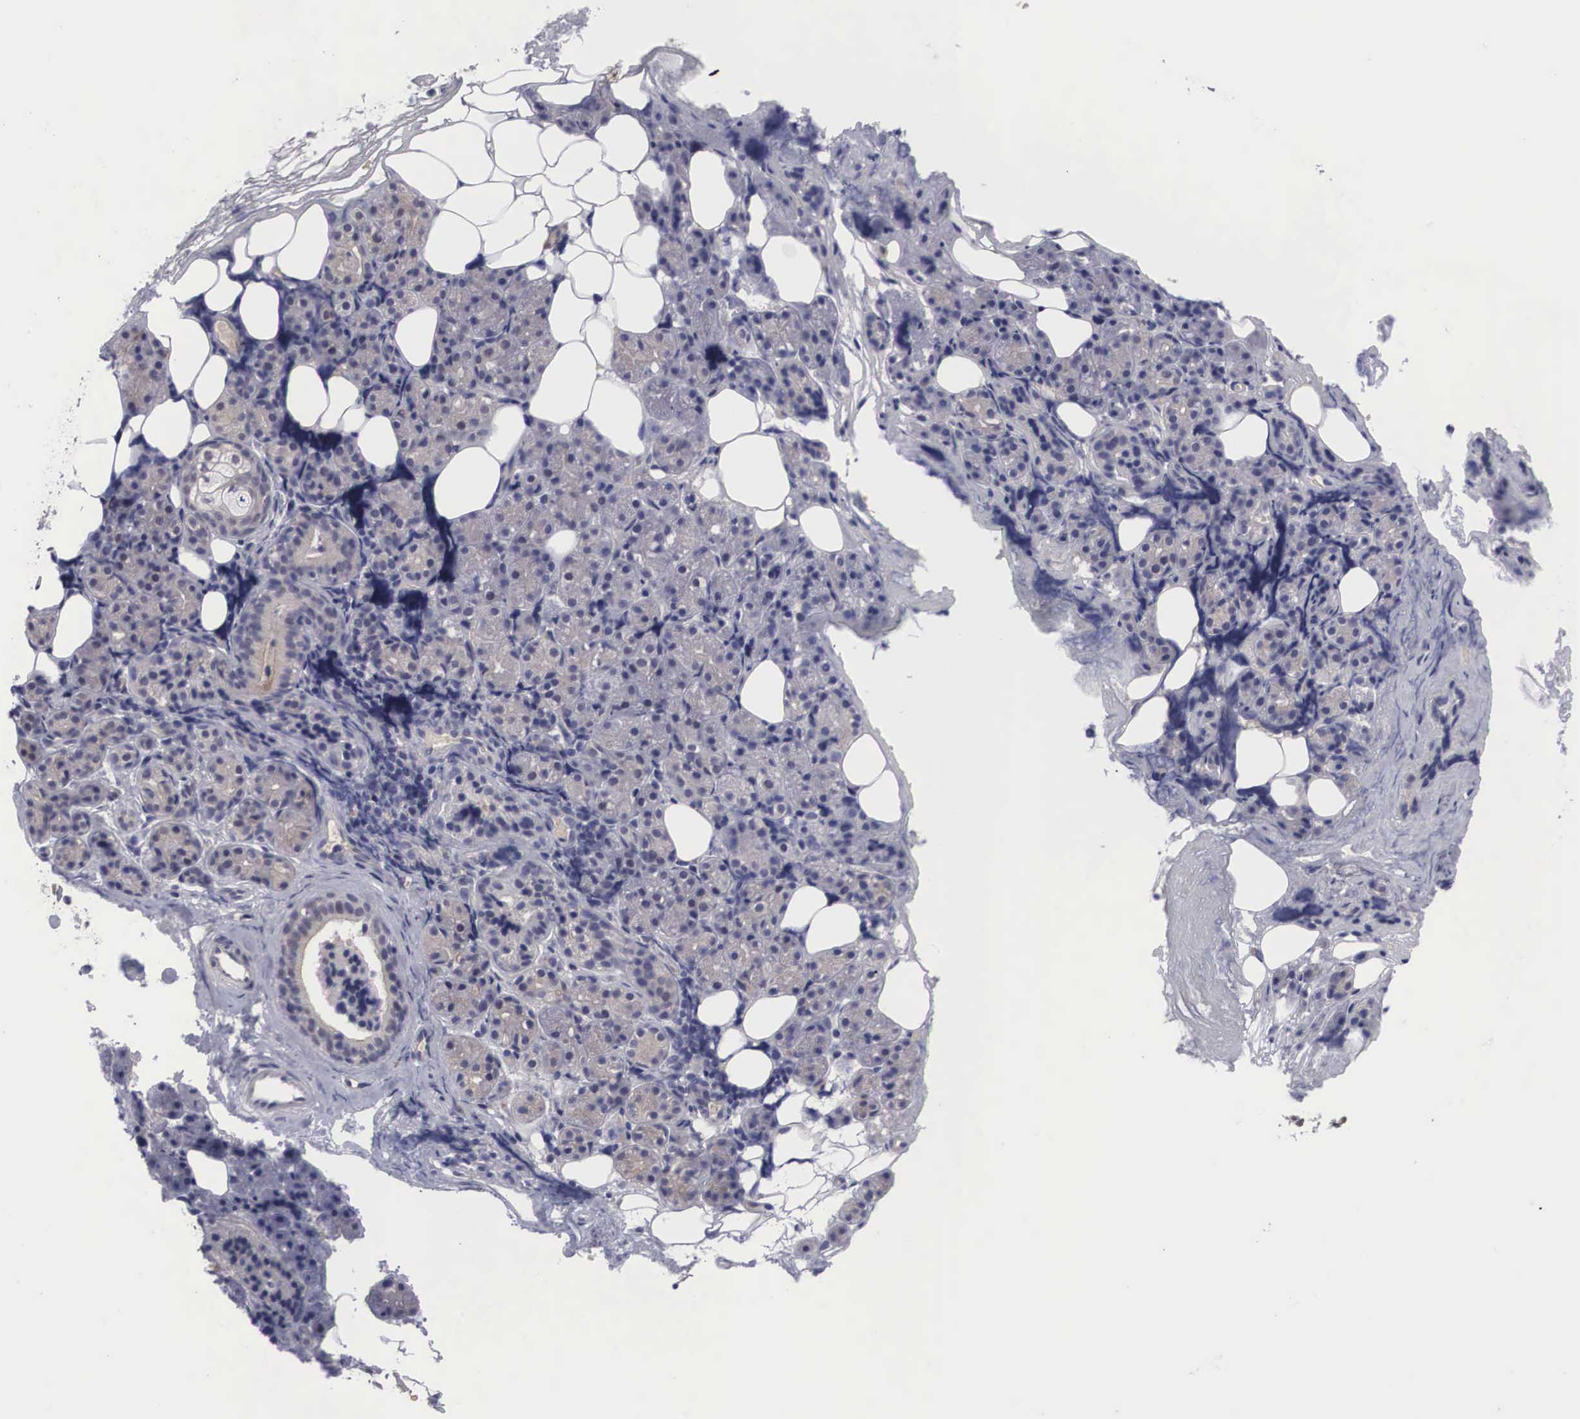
{"staining": {"intensity": "weak", "quantity": "25%-75%", "location": "cytoplasmic/membranous"}, "tissue": "salivary gland", "cell_type": "Glandular cells", "image_type": "normal", "snomed": [{"axis": "morphology", "description": "Normal tissue, NOS"}, {"axis": "topography", "description": "Salivary gland"}], "caption": "Immunohistochemistry of unremarkable human salivary gland displays low levels of weak cytoplasmic/membranous positivity in approximately 25%-75% of glandular cells. Ihc stains the protein in brown and the nuclei are stained blue.", "gene": "OTX2", "patient": {"sex": "female", "age": 55}}